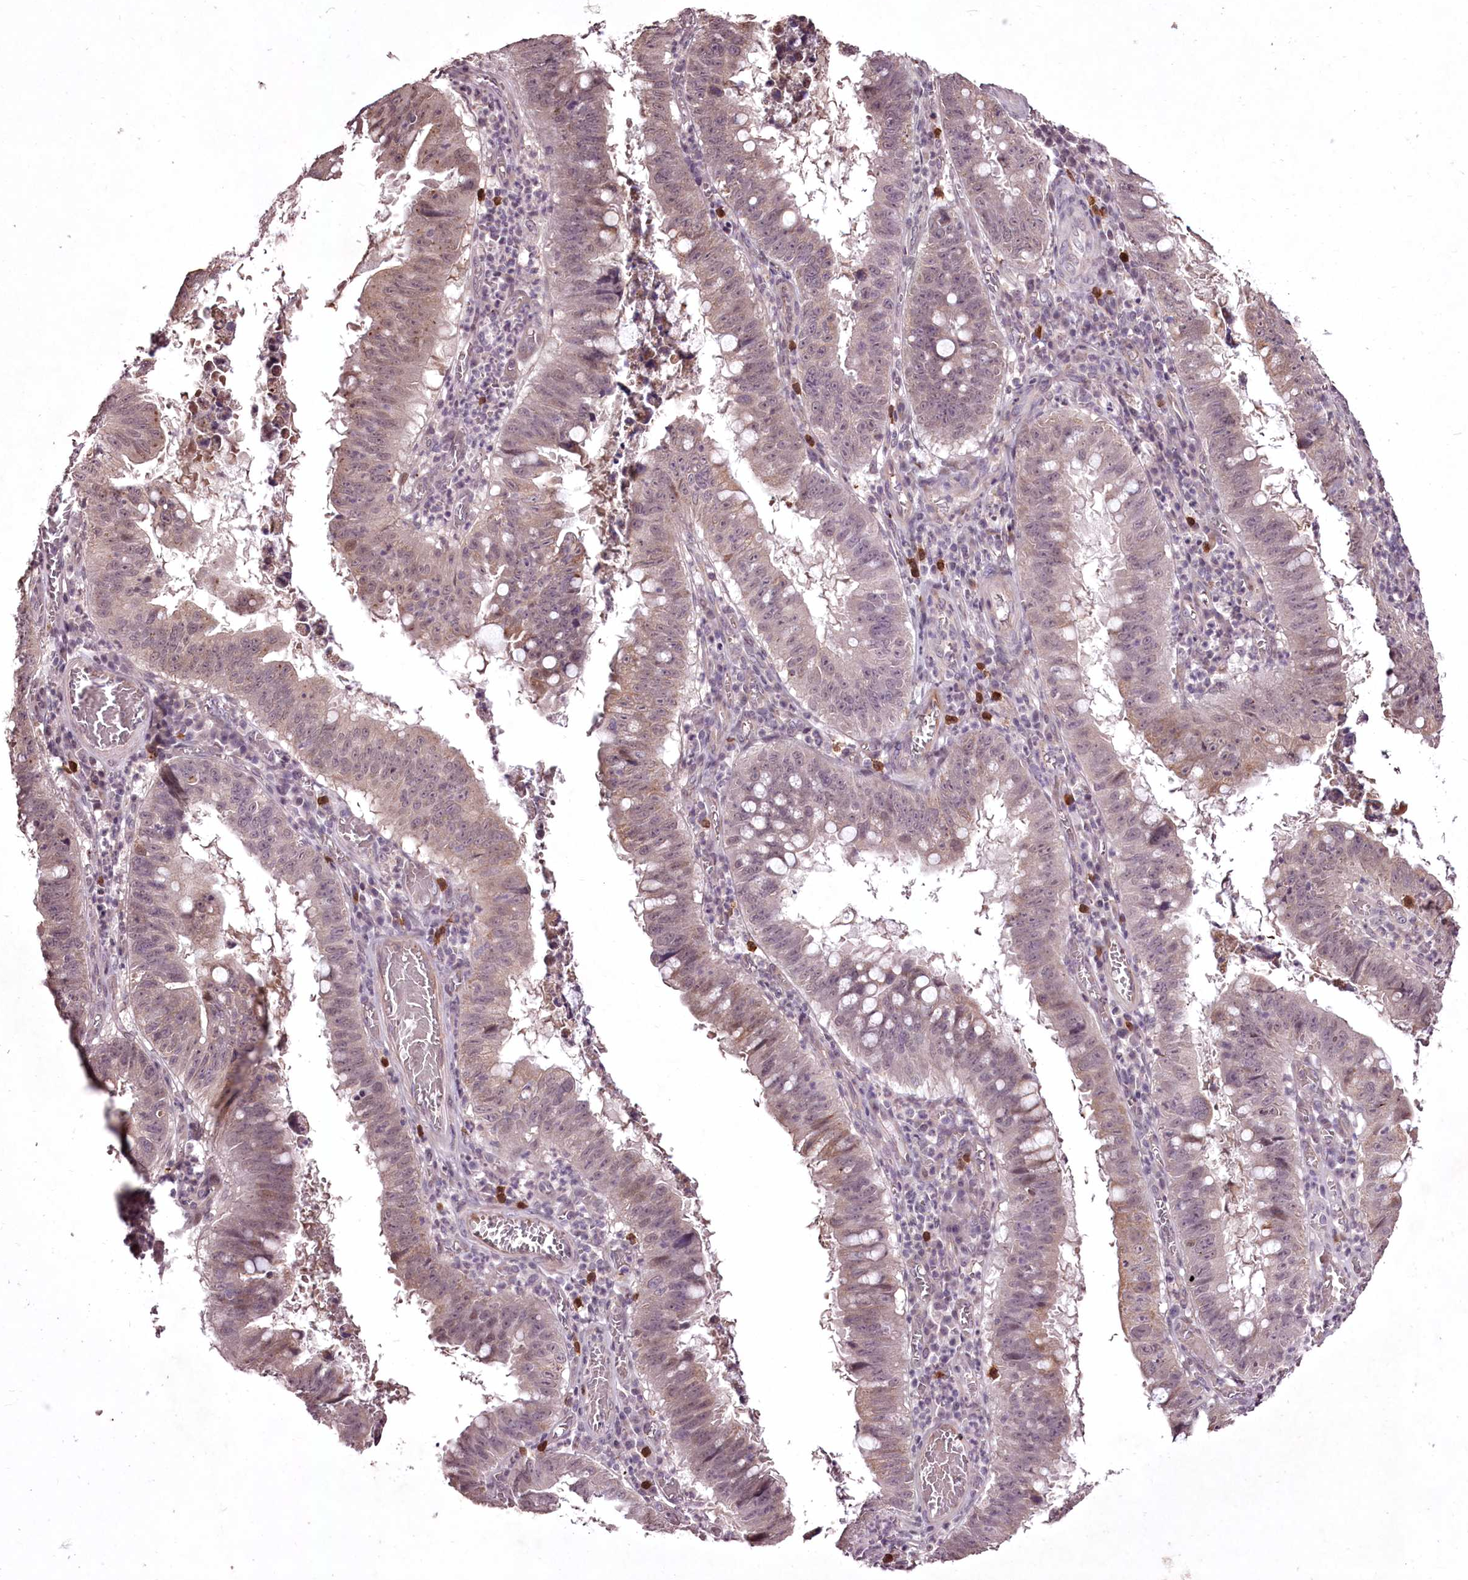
{"staining": {"intensity": "weak", "quantity": "25%-75%", "location": "cytoplasmic/membranous,nuclear"}, "tissue": "stomach cancer", "cell_type": "Tumor cells", "image_type": "cancer", "snomed": [{"axis": "morphology", "description": "Adenocarcinoma, NOS"}, {"axis": "topography", "description": "Stomach"}], "caption": "Protein staining of stomach cancer (adenocarcinoma) tissue exhibits weak cytoplasmic/membranous and nuclear expression in approximately 25%-75% of tumor cells. The staining is performed using DAB (3,3'-diaminobenzidine) brown chromogen to label protein expression. The nuclei are counter-stained blue using hematoxylin.", "gene": "ADRA1D", "patient": {"sex": "male", "age": 59}}